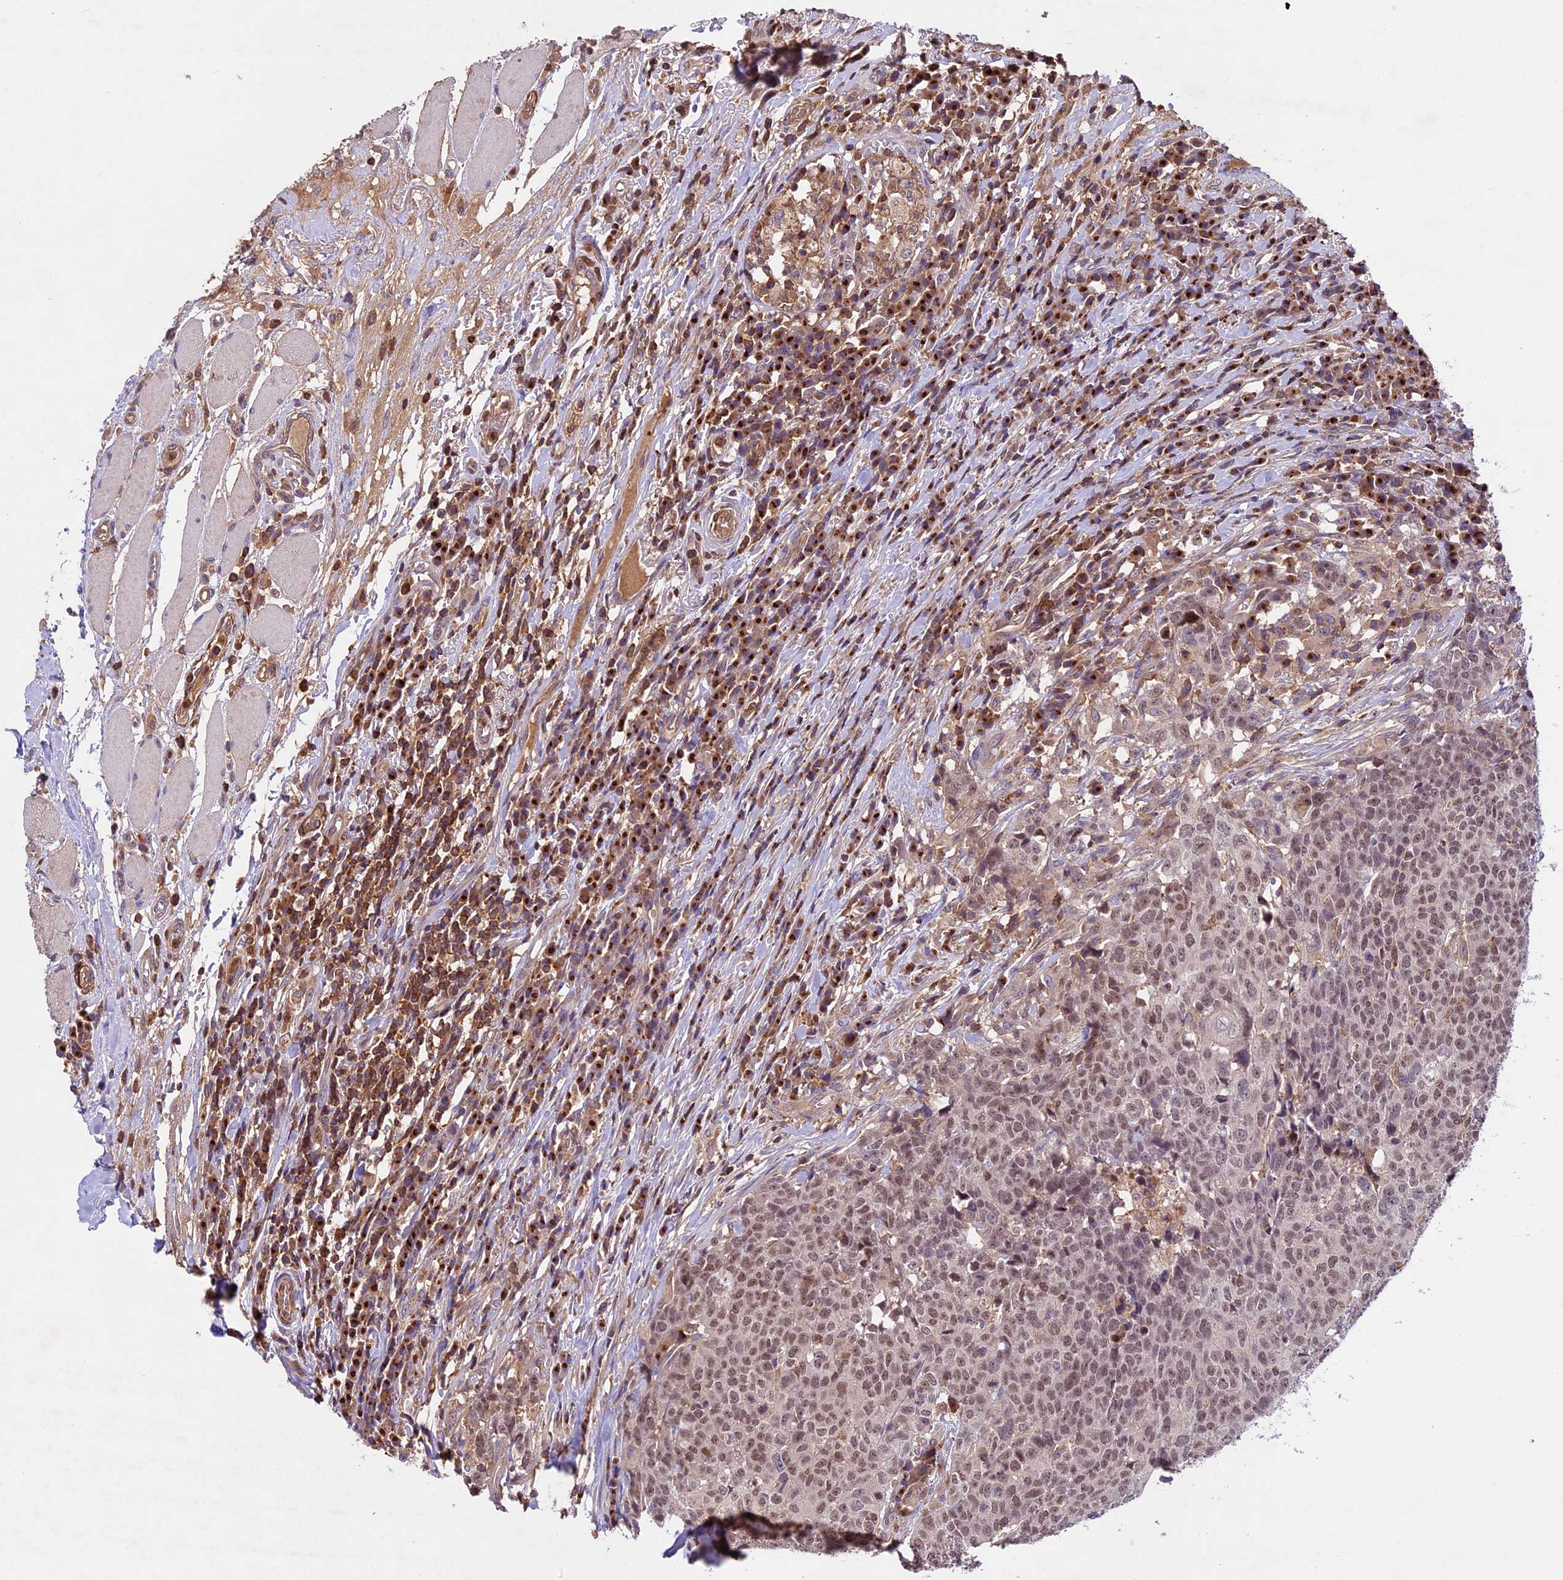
{"staining": {"intensity": "weak", "quantity": "25%-75%", "location": "nuclear"}, "tissue": "head and neck cancer", "cell_type": "Tumor cells", "image_type": "cancer", "snomed": [{"axis": "morphology", "description": "Squamous cell carcinoma, NOS"}, {"axis": "topography", "description": "Head-Neck"}], "caption": "Weak nuclear positivity is appreciated in about 25%-75% of tumor cells in squamous cell carcinoma (head and neck).", "gene": "TBC1D1", "patient": {"sex": "male", "age": 66}}